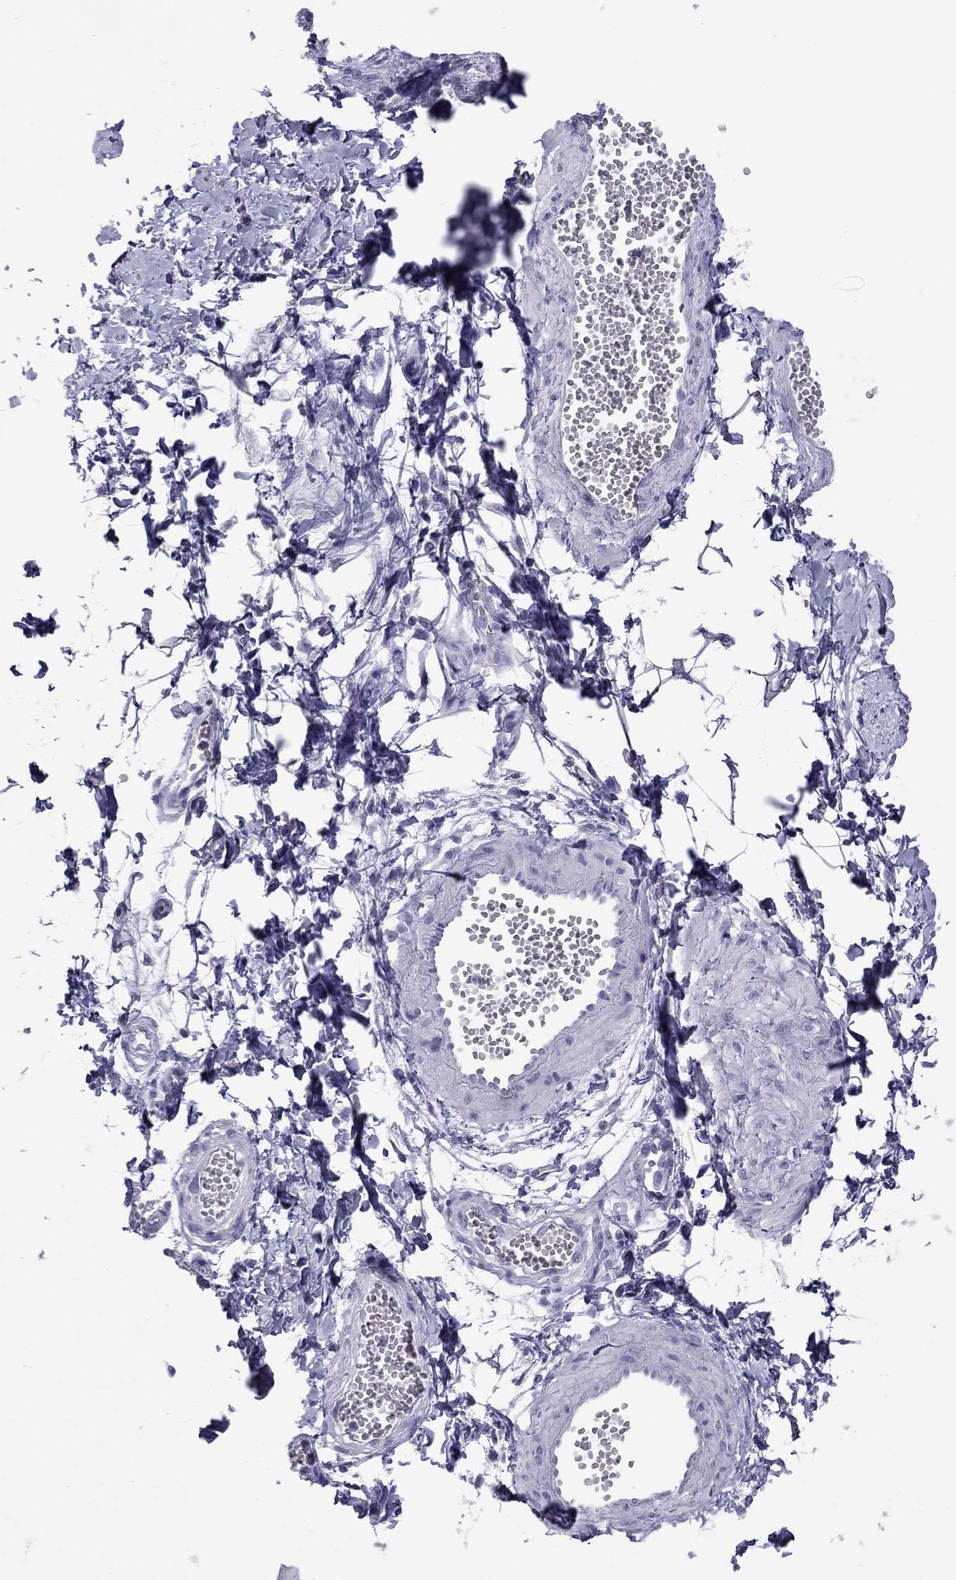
{"staining": {"intensity": "negative", "quantity": "none", "location": "none"}, "tissue": "adipose tissue", "cell_type": "Adipocytes", "image_type": "normal", "snomed": [{"axis": "morphology", "description": "Normal tissue, NOS"}, {"axis": "topography", "description": "Smooth muscle"}, {"axis": "topography", "description": "Peripheral nerve tissue"}], "caption": "Immunohistochemistry histopathology image of normal adipose tissue: adipose tissue stained with DAB demonstrates no significant protein expression in adipocytes.", "gene": "STAG3", "patient": {"sex": "male", "age": 22}}